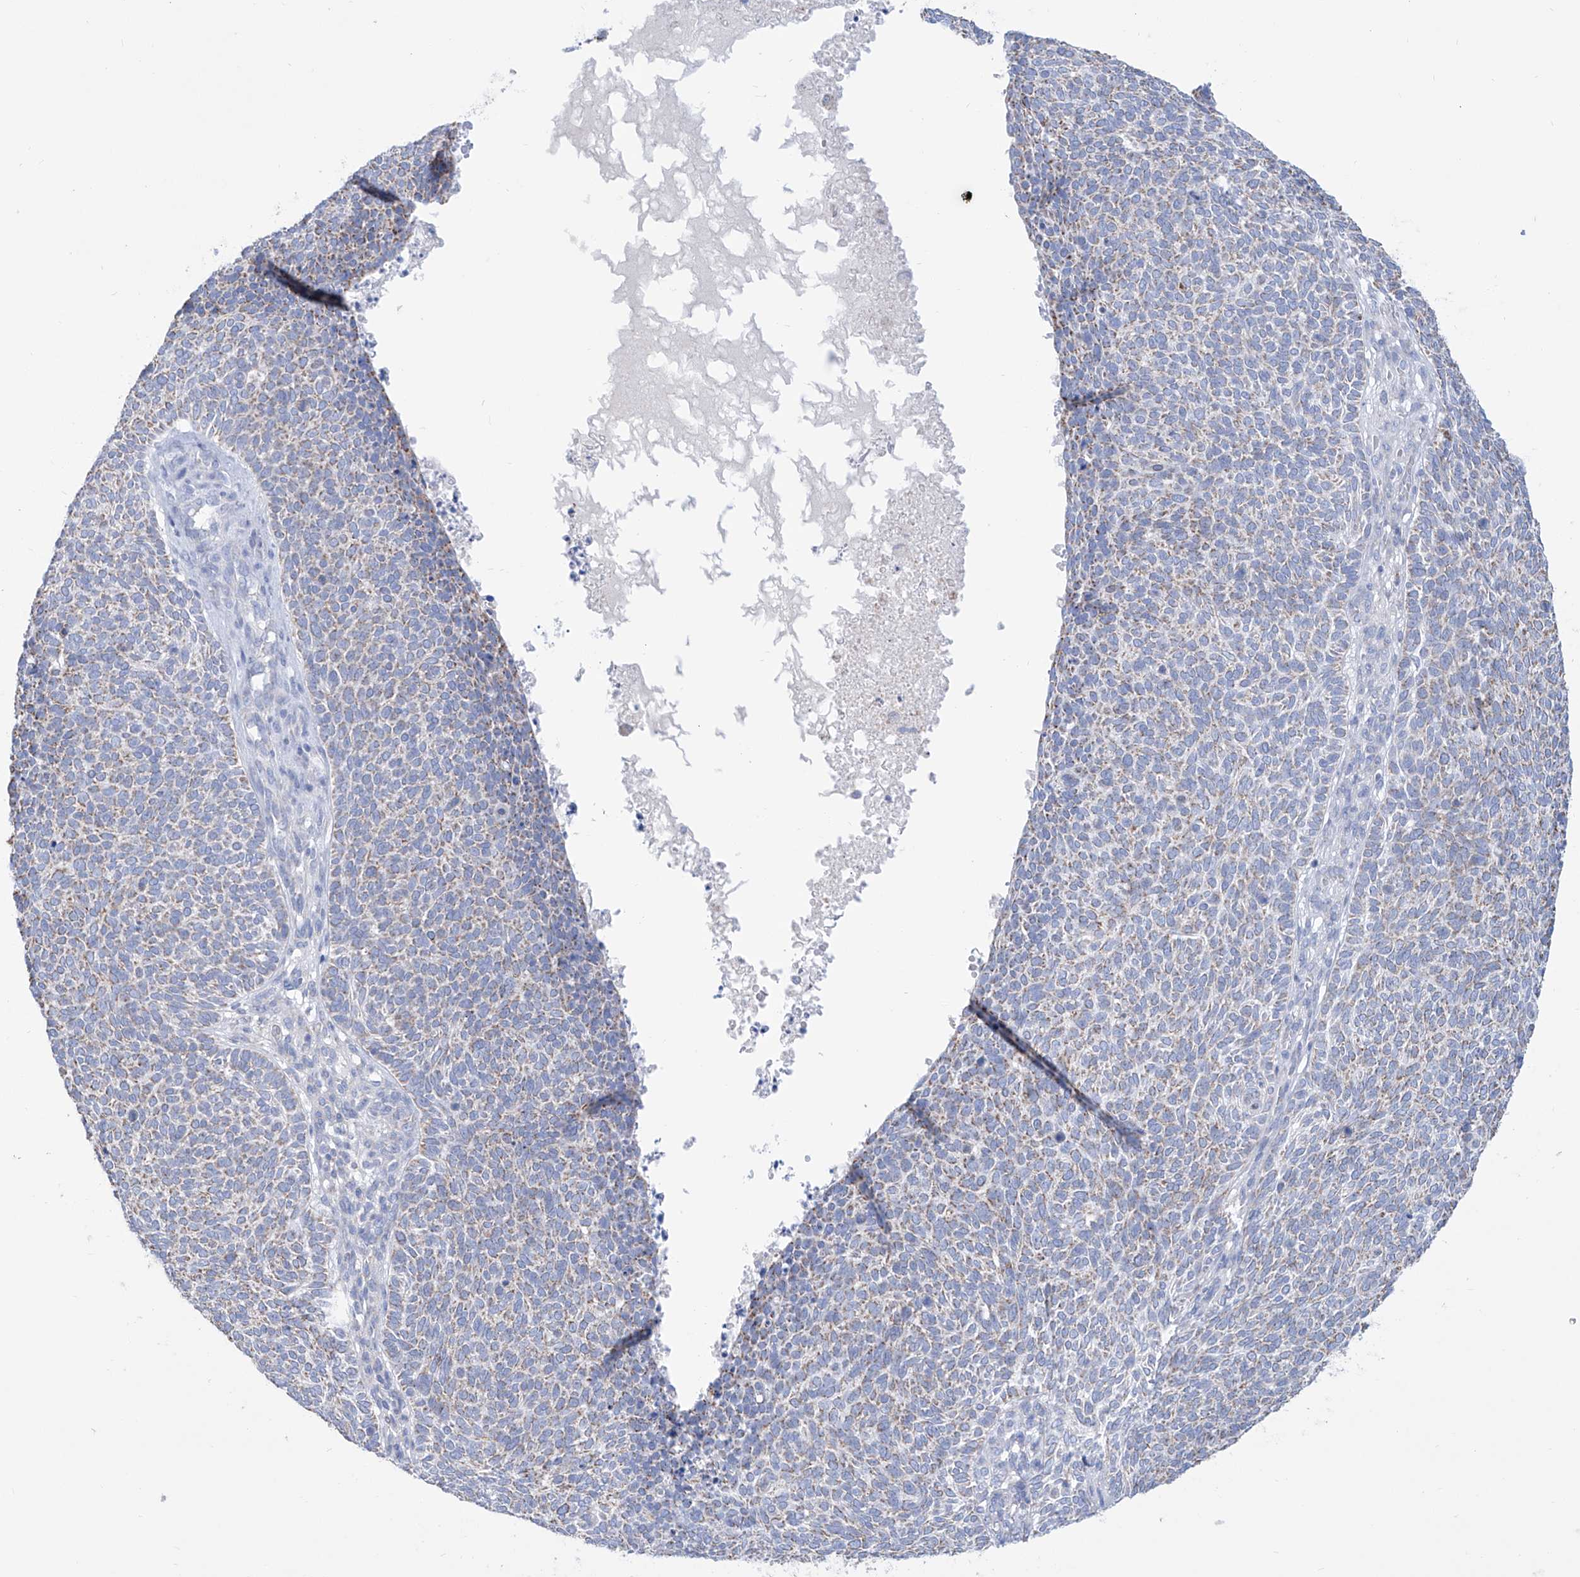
{"staining": {"intensity": "moderate", "quantity": ">75%", "location": "cytoplasmic/membranous"}, "tissue": "skin cancer", "cell_type": "Tumor cells", "image_type": "cancer", "snomed": [{"axis": "morphology", "description": "Squamous cell carcinoma, NOS"}, {"axis": "topography", "description": "Skin"}], "caption": "Immunohistochemistry staining of skin squamous cell carcinoma, which demonstrates medium levels of moderate cytoplasmic/membranous expression in approximately >75% of tumor cells indicating moderate cytoplasmic/membranous protein positivity. The staining was performed using DAB (brown) for protein detection and nuclei were counterstained in hematoxylin (blue).", "gene": "ALDH6A1", "patient": {"sex": "female", "age": 90}}